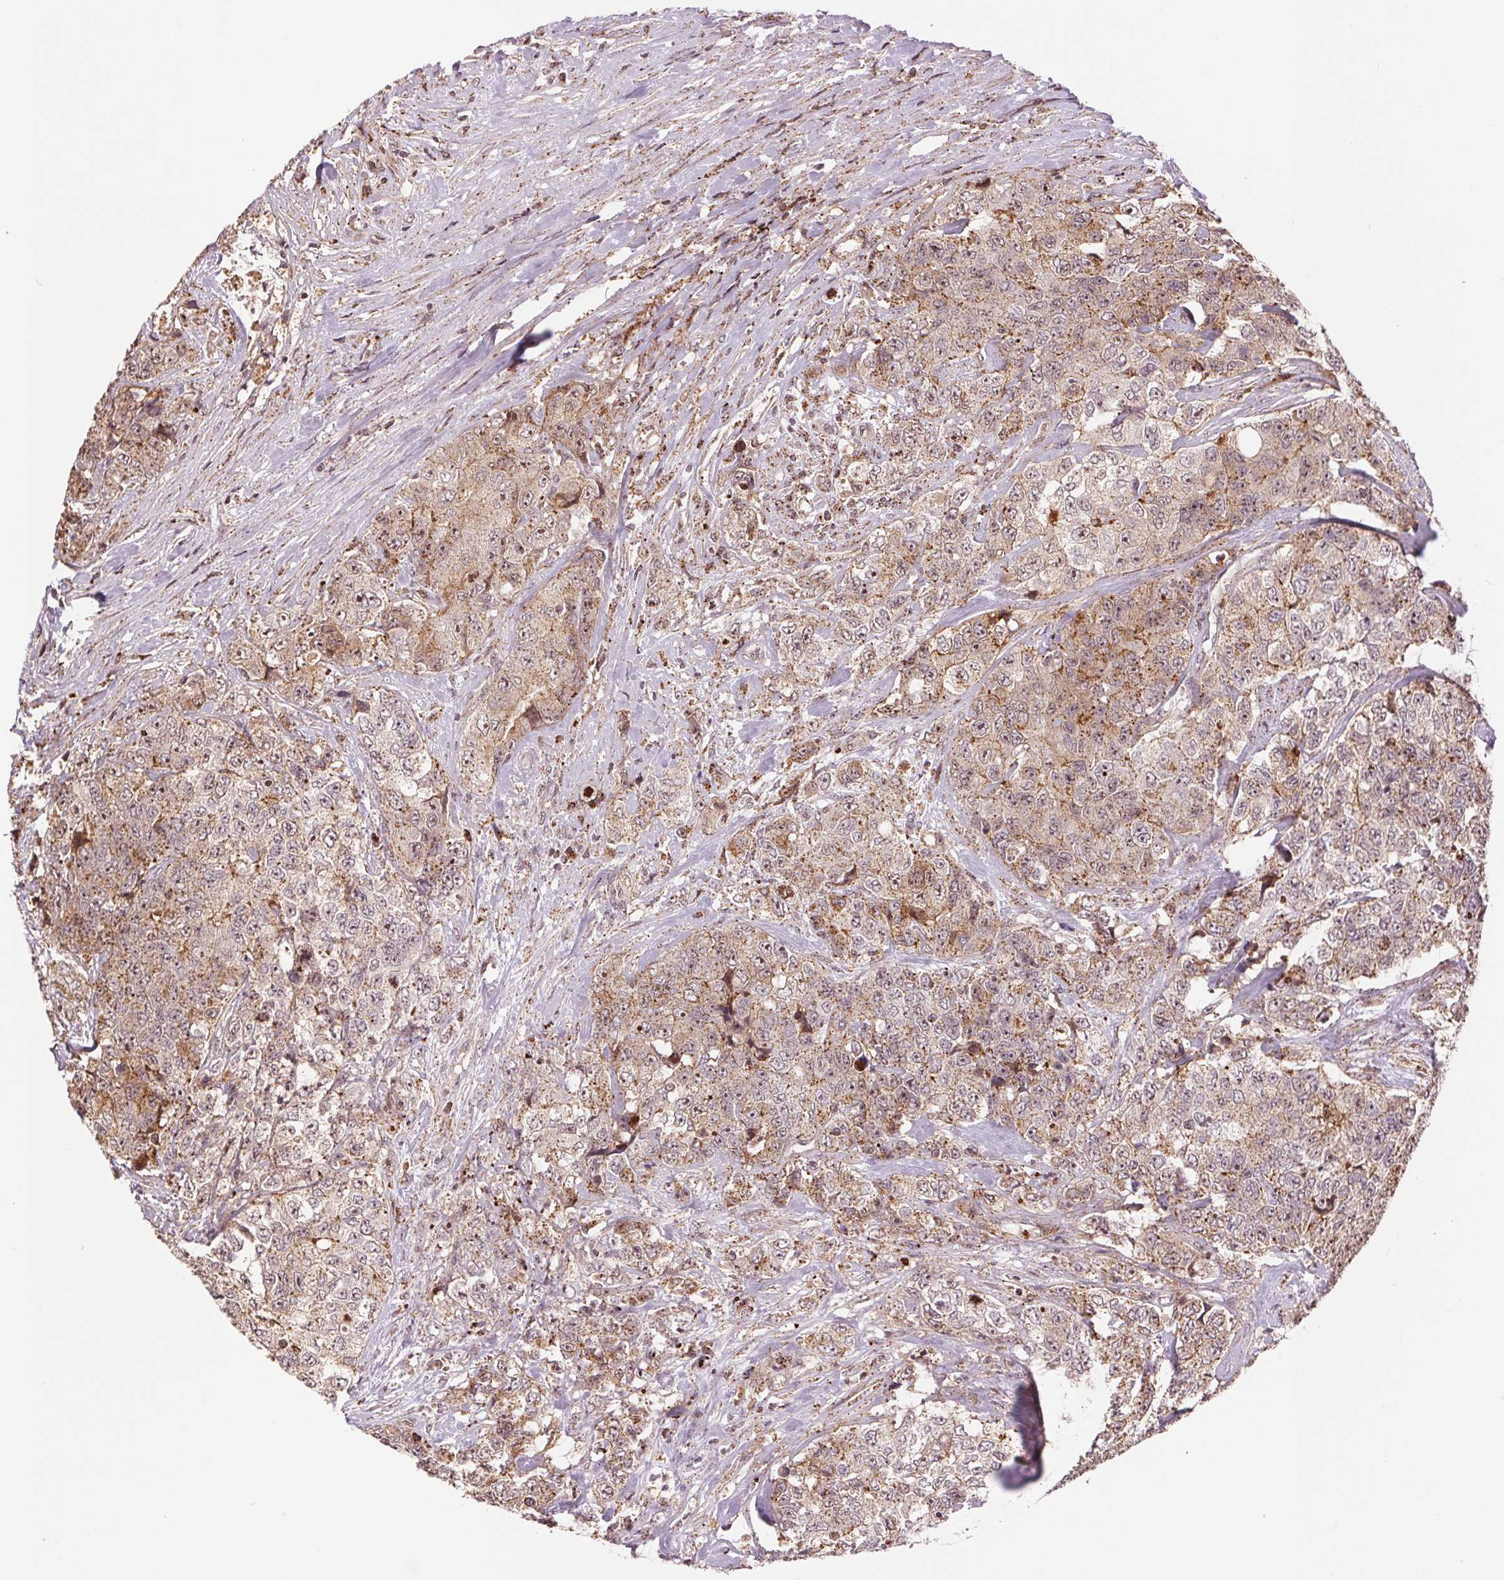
{"staining": {"intensity": "moderate", "quantity": ">75%", "location": "cytoplasmic/membranous,nuclear"}, "tissue": "urothelial cancer", "cell_type": "Tumor cells", "image_type": "cancer", "snomed": [{"axis": "morphology", "description": "Urothelial carcinoma, High grade"}, {"axis": "topography", "description": "Urinary bladder"}], "caption": "Tumor cells exhibit moderate cytoplasmic/membranous and nuclear positivity in approximately >75% of cells in urothelial cancer.", "gene": "CHMP4B", "patient": {"sex": "female", "age": 78}}